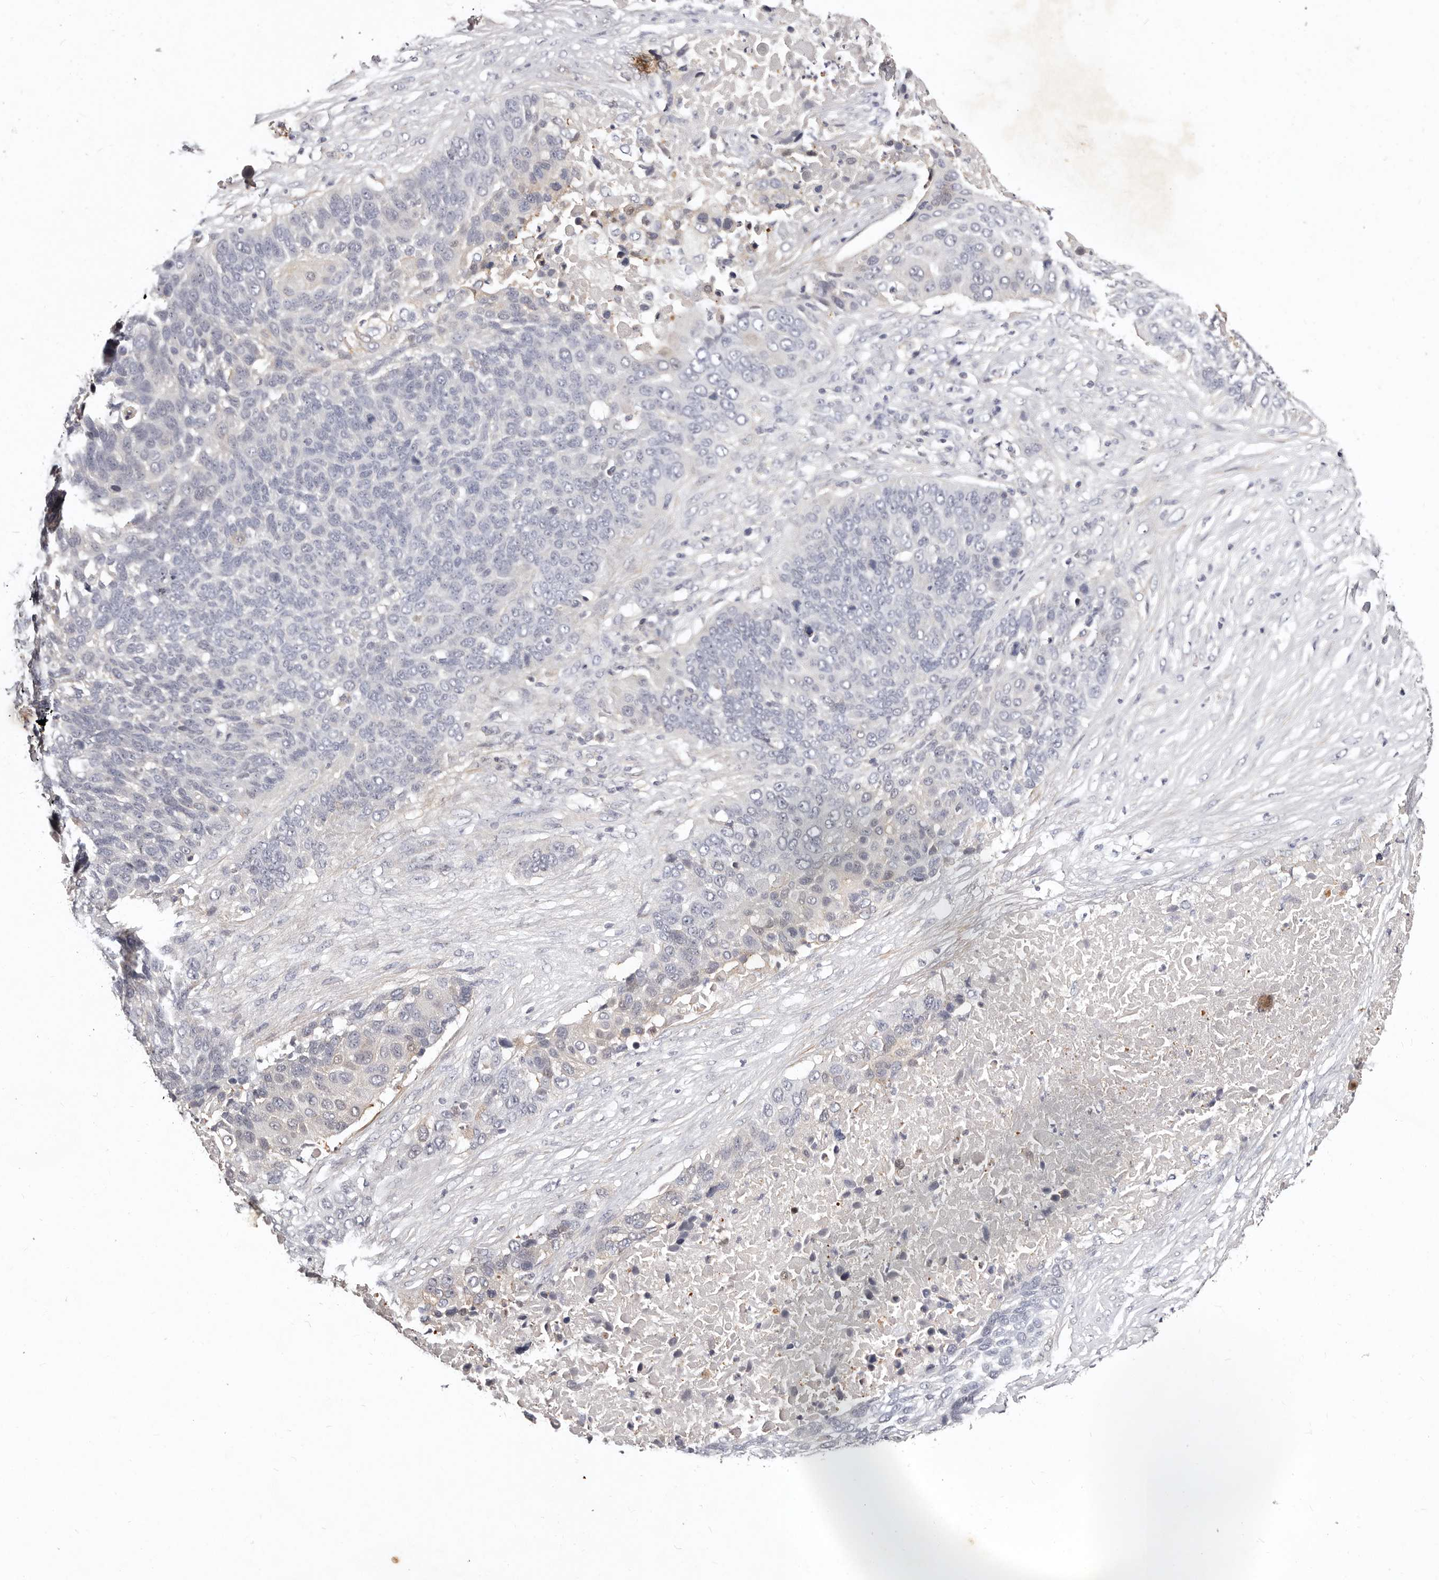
{"staining": {"intensity": "negative", "quantity": "none", "location": "none"}, "tissue": "lung cancer", "cell_type": "Tumor cells", "image_type": "cancer", "snomed": [{"axis": "morphology", "description": "Squamous cell carcinoma, NOS"}, {"axis": "topography", "description": "Lung"}], "caption": "DAB (3,3'-diaminobenzidine) immunohistochemical staining of lung cancer (squamous cell carcinoma) shows no significant positivity in tumor cells.", "gene": "MRPS33", "patient": {"sex": "male", "age": 66}}